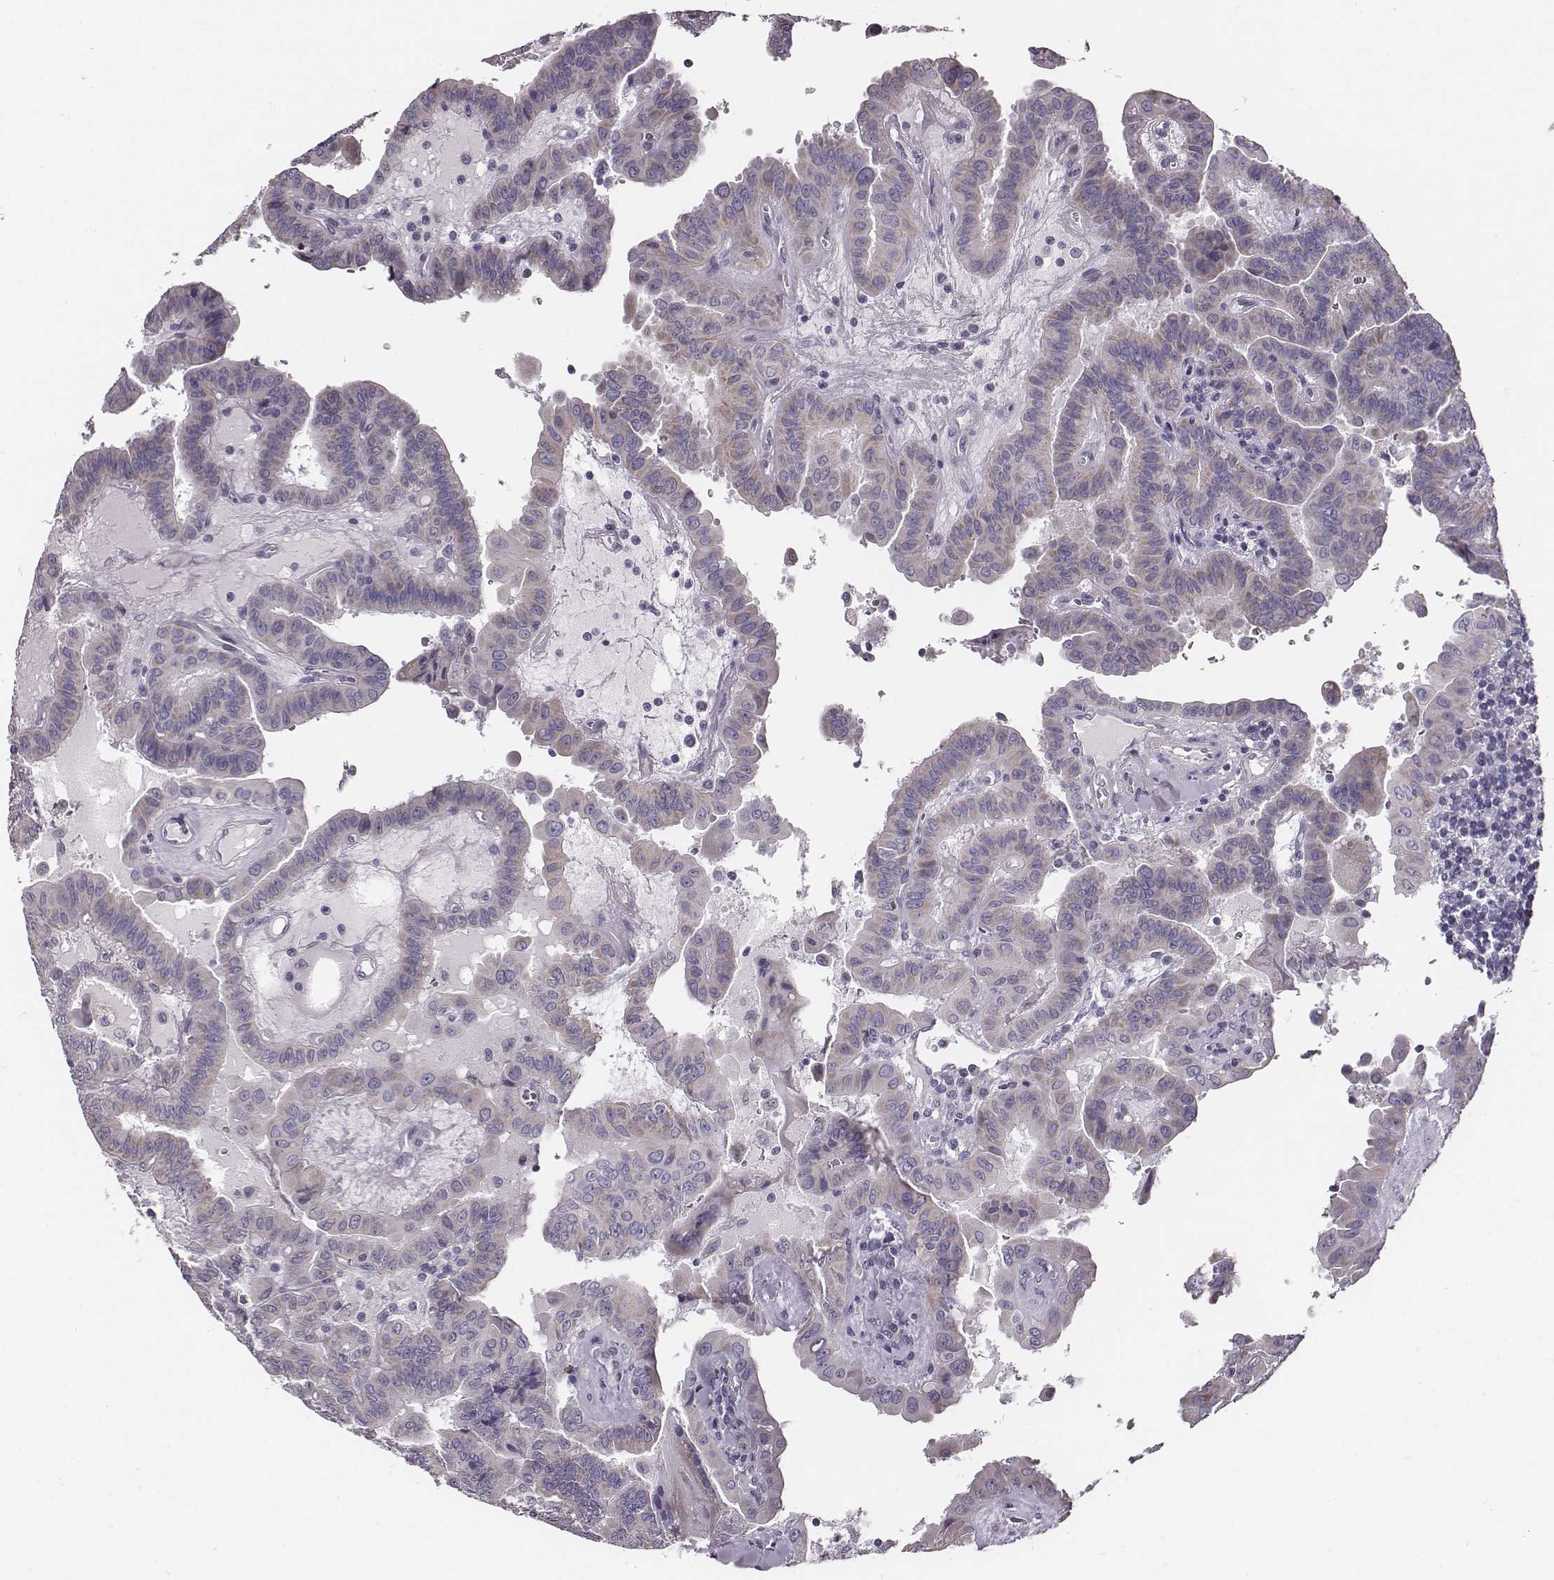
{"staining": {"intensity": "weak", "quantity": "<25%", "location": "cytoplasmic/membranous"}, "tissue": "thyroid cancer", "cell_type": "Tumor cells", "image_type": "cancer", "snomed": [{"axis": "morphology", "description": "Papillary adenocarcinoma, NOS"}, {"axis": "topography", "description": "Thyroid gland"}], "caption": "Immunohistochemical staining of human thyroid cancer demonstrates no significant expression in tumor cells.", "gene": "UBL4B", "patient": {"sex": "female", "age": 37}}